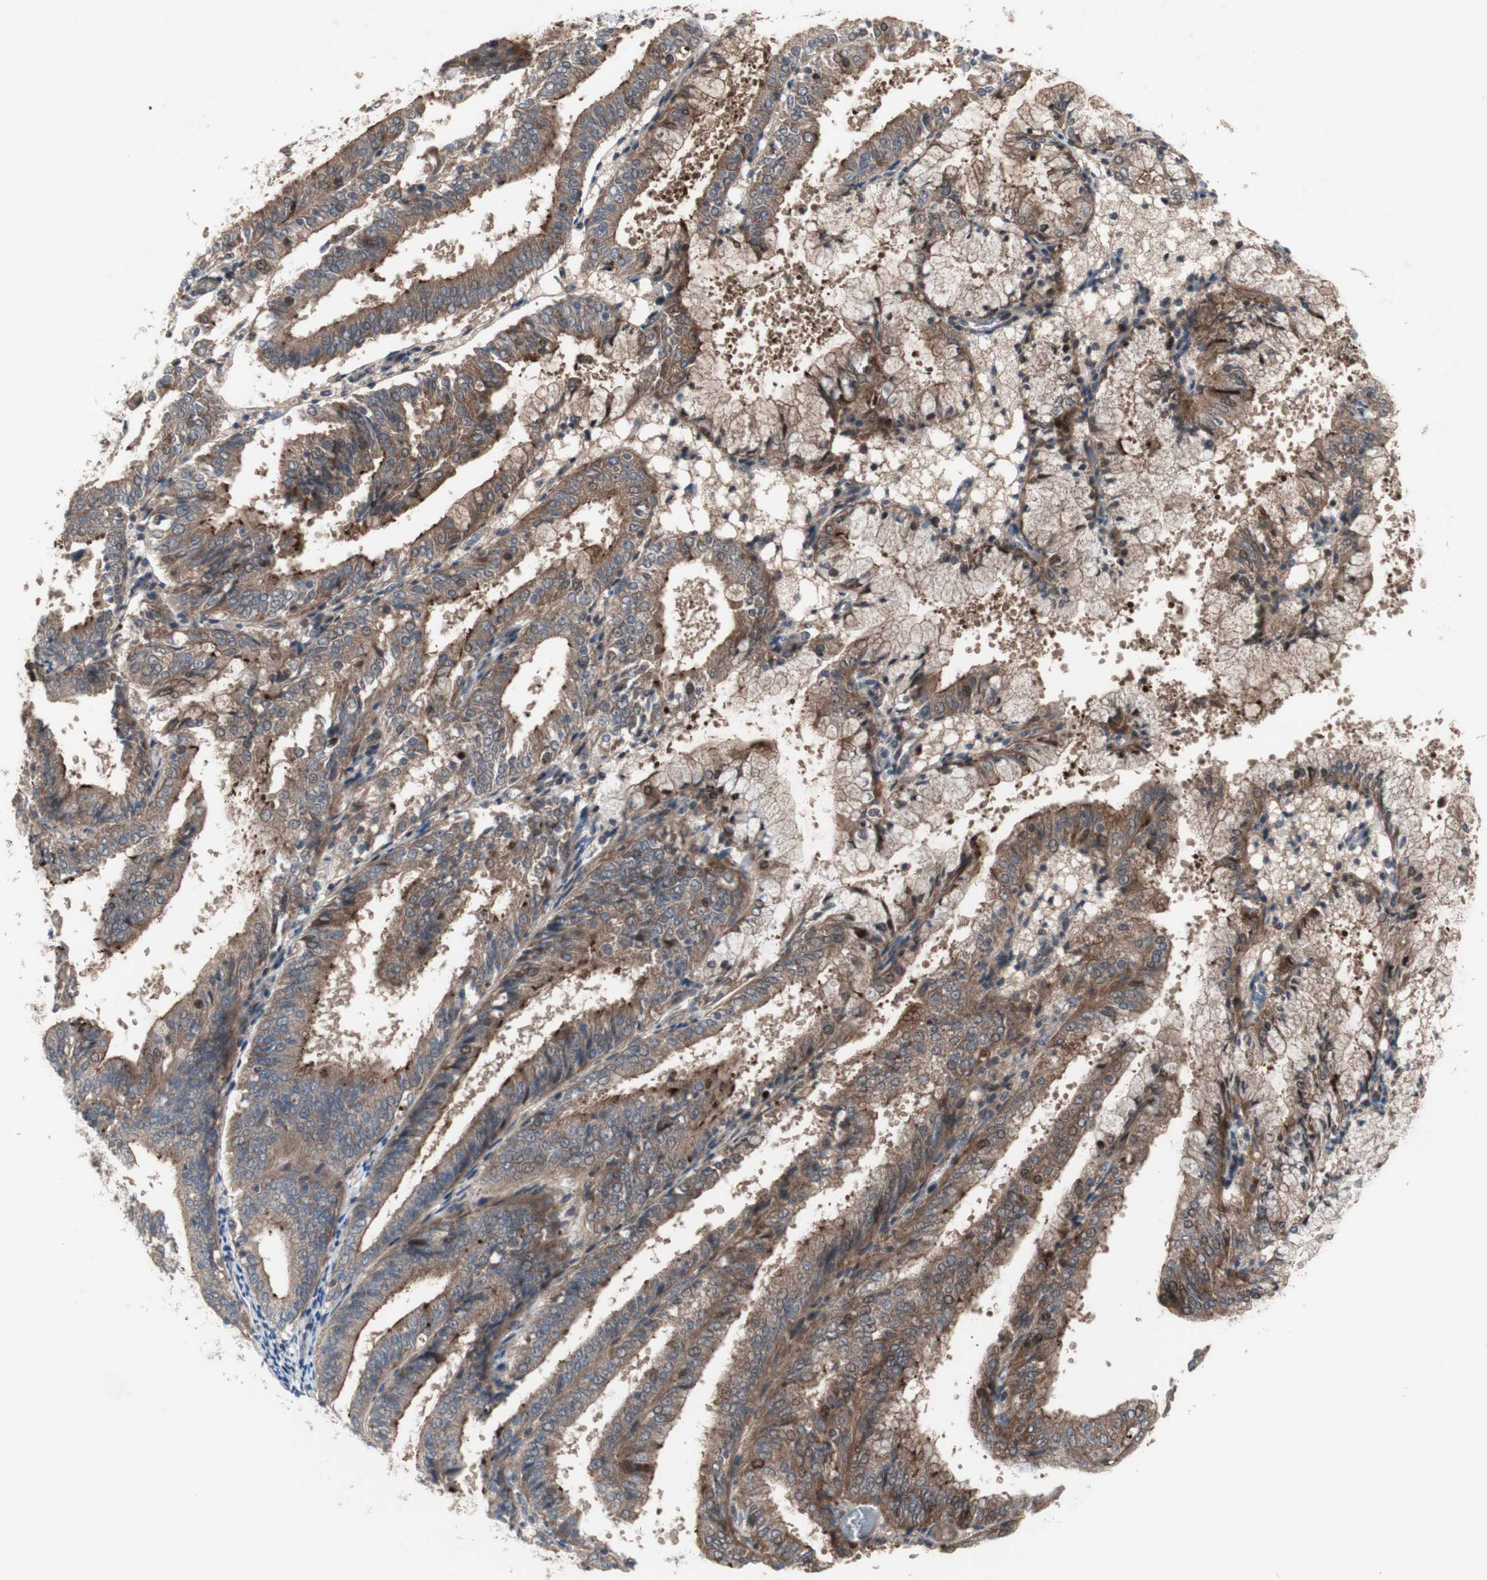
{"staining": {"intensity": "moderate", "quantity": ">75%", "location": "cytoplasmic/membranous"}, "tissue": "endometrial cancer", "cell_type": "Tumor cells", "image_type": "cancer", "snomed": [{"axis": "morphology", "description": "Adenocarcinoma, NOS"}, {"axis": "topography", "description": "Endometrium"}], "caption": "Immunohistochemistry of adenocarcinoma (endometrial) reveals medium levels of moderate cytoplasmic/membranous positivity in about >75% of tumor cells. The staining was performed using DAB to visualize the protein expression in brown, while the nuclei were stained in blue with hematoxylin (Magnification: 20x).", "gene": "OAZ1", "patient": {"sex": "female", "age": 63}}